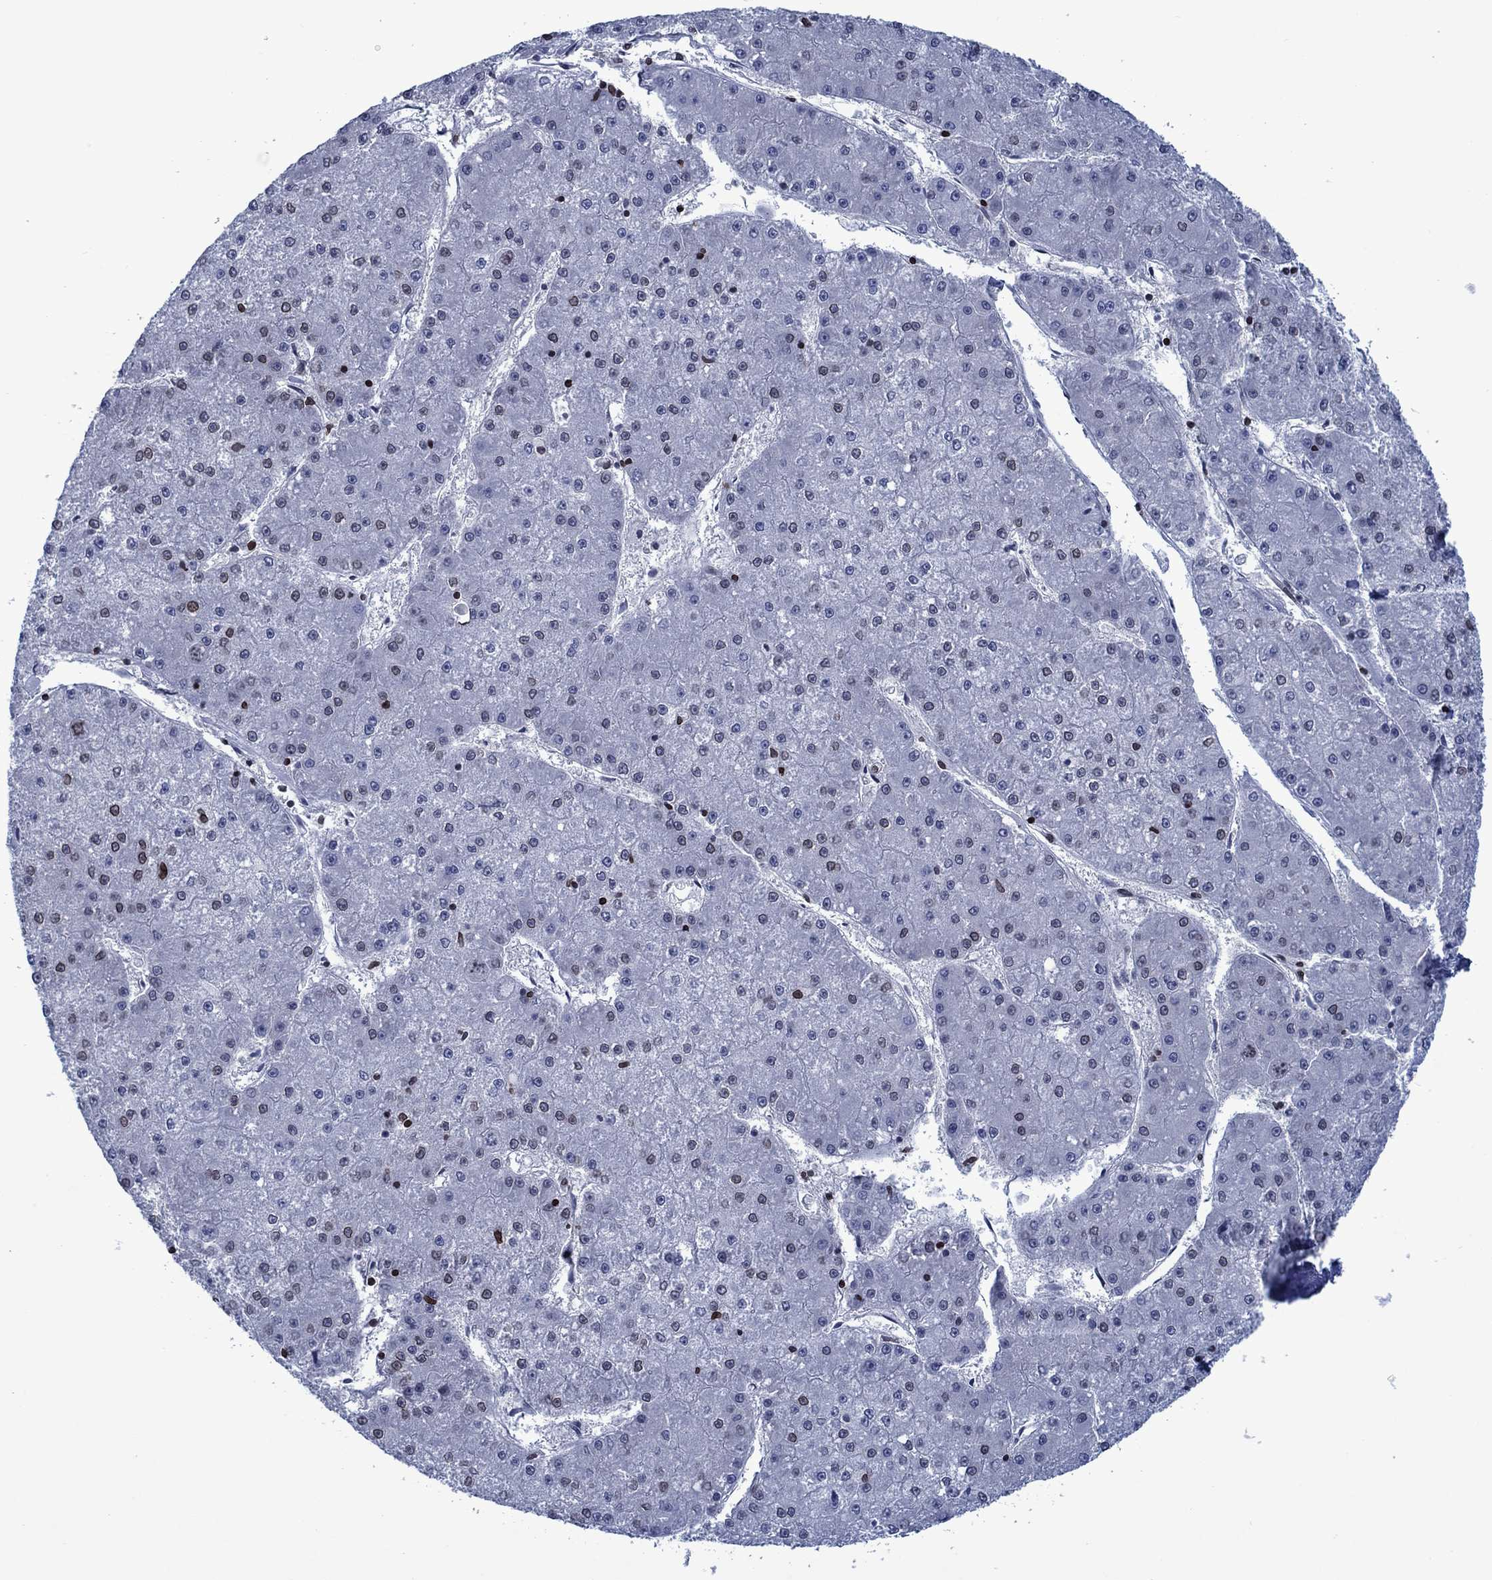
{"staining": {"intensity": "negative", "quantity": "none", "location": "none"}, "tissue": "liver cancer", "cell_type": "Tumor cells", "image_type": "cancer", "snomed": [{"axis": "morphology", "description": "Carcinoma, Hepatocellular, NOS"}, {"axis": "topography", "description": "Liver"}], "caption": "DAB immunohistochemical staining of liver hepatocellular carcinoma reveals no significant positivity in tumor cells.", "gene": "SLA", "patient": {"sex": "male", "age": 73}}